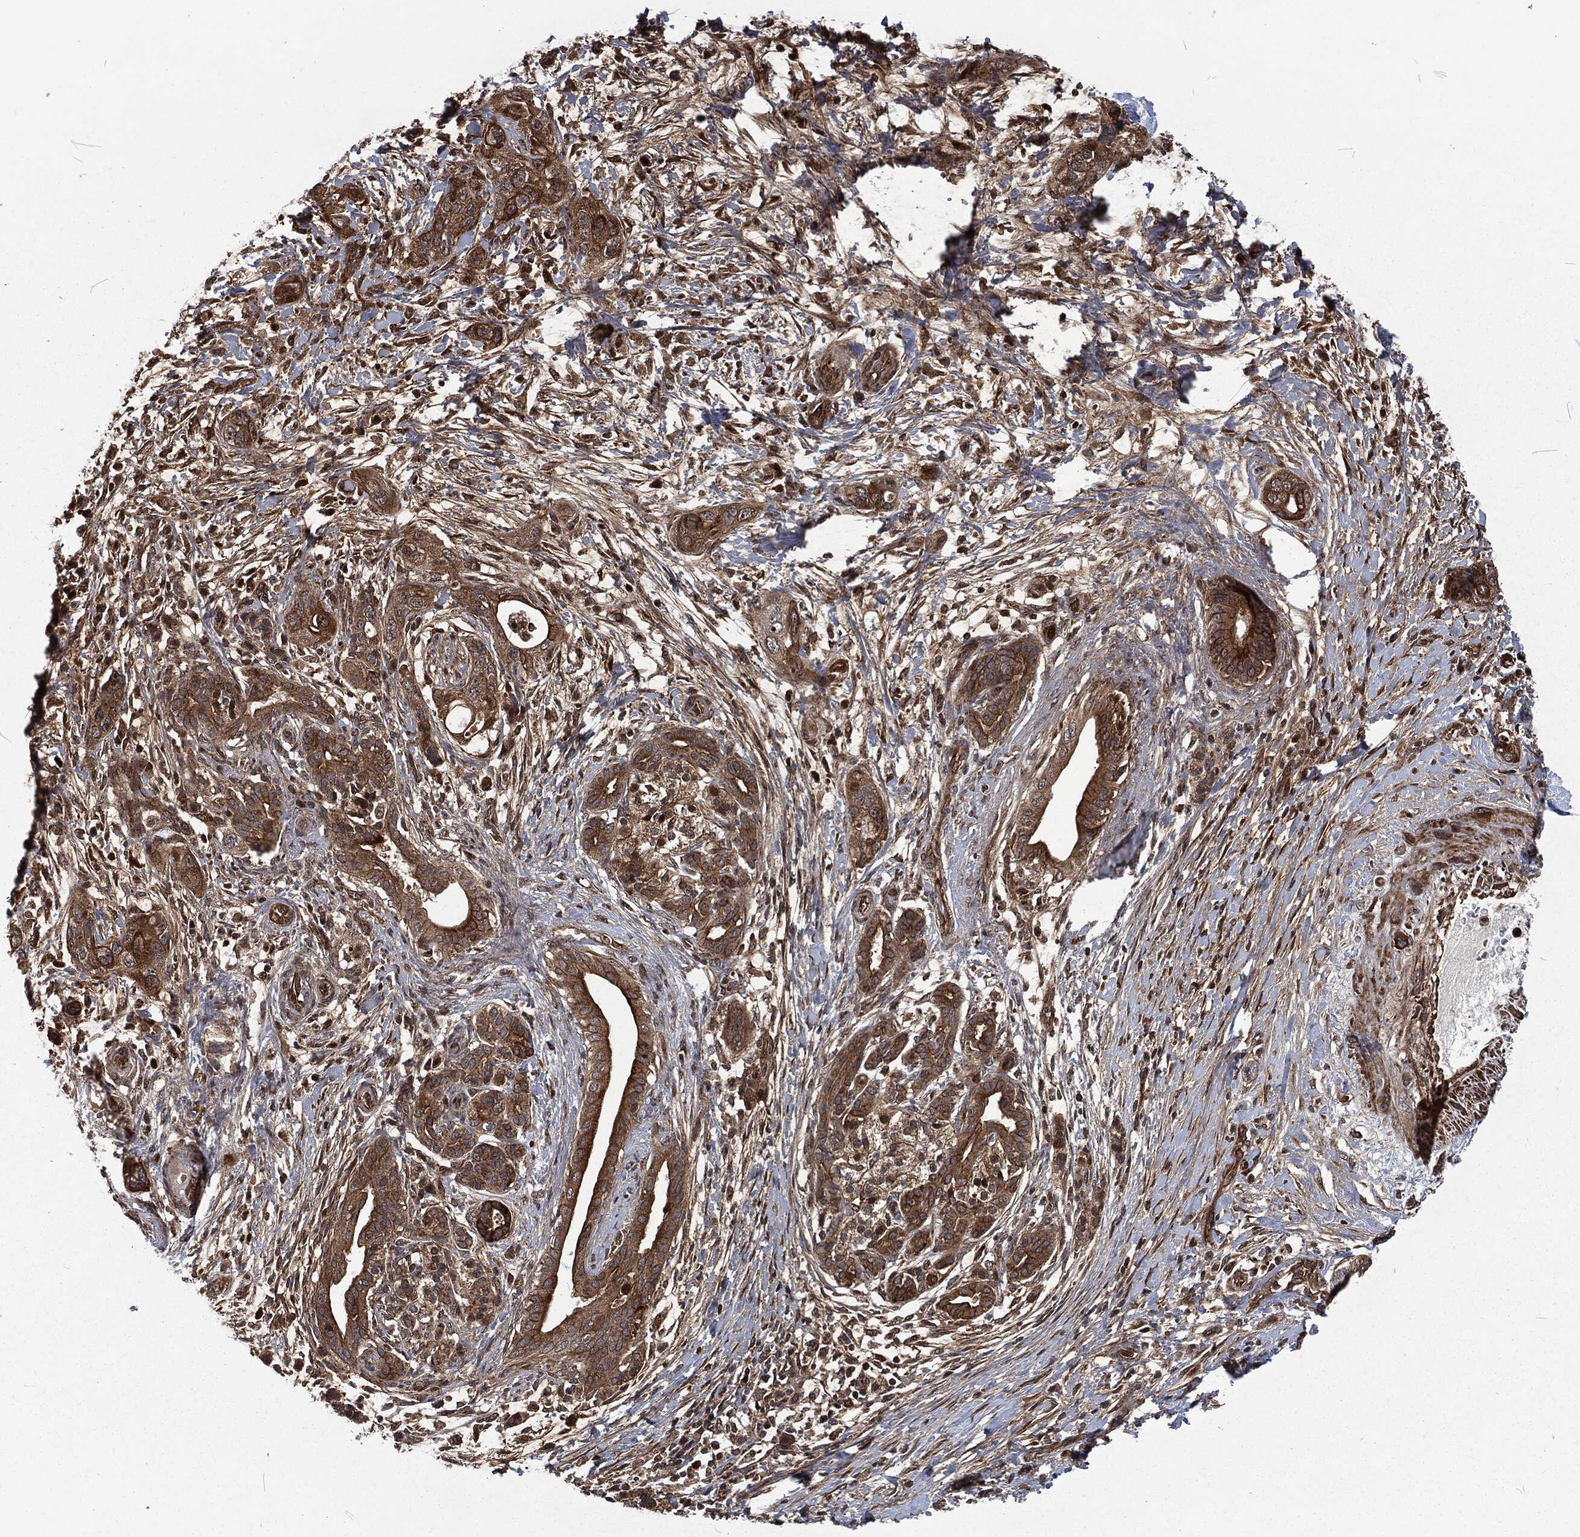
{"staining": {"intensity": "moderate", "quantity": ">75%", "location": "cytoplasmic/membranous"}, "tissue": "pancreatic cancer", "cell_type": "Tumor cells", "image_type": "cancer", "snomed": [{"axis": "morphology", "description": "Adenocarcinoma, NOS"}, {"axis": "topography", "description": "Pancreas"}], "caption": "This photomicrograph reveals IHC staining of human pancreatic cancer (adenocarcinoma), with medium moderate cytoplasmic/membranous positivity in approximately >75% of tumor cells.", "gene": "CMPK2", "patient": {"sex": "male", "age": 44}}